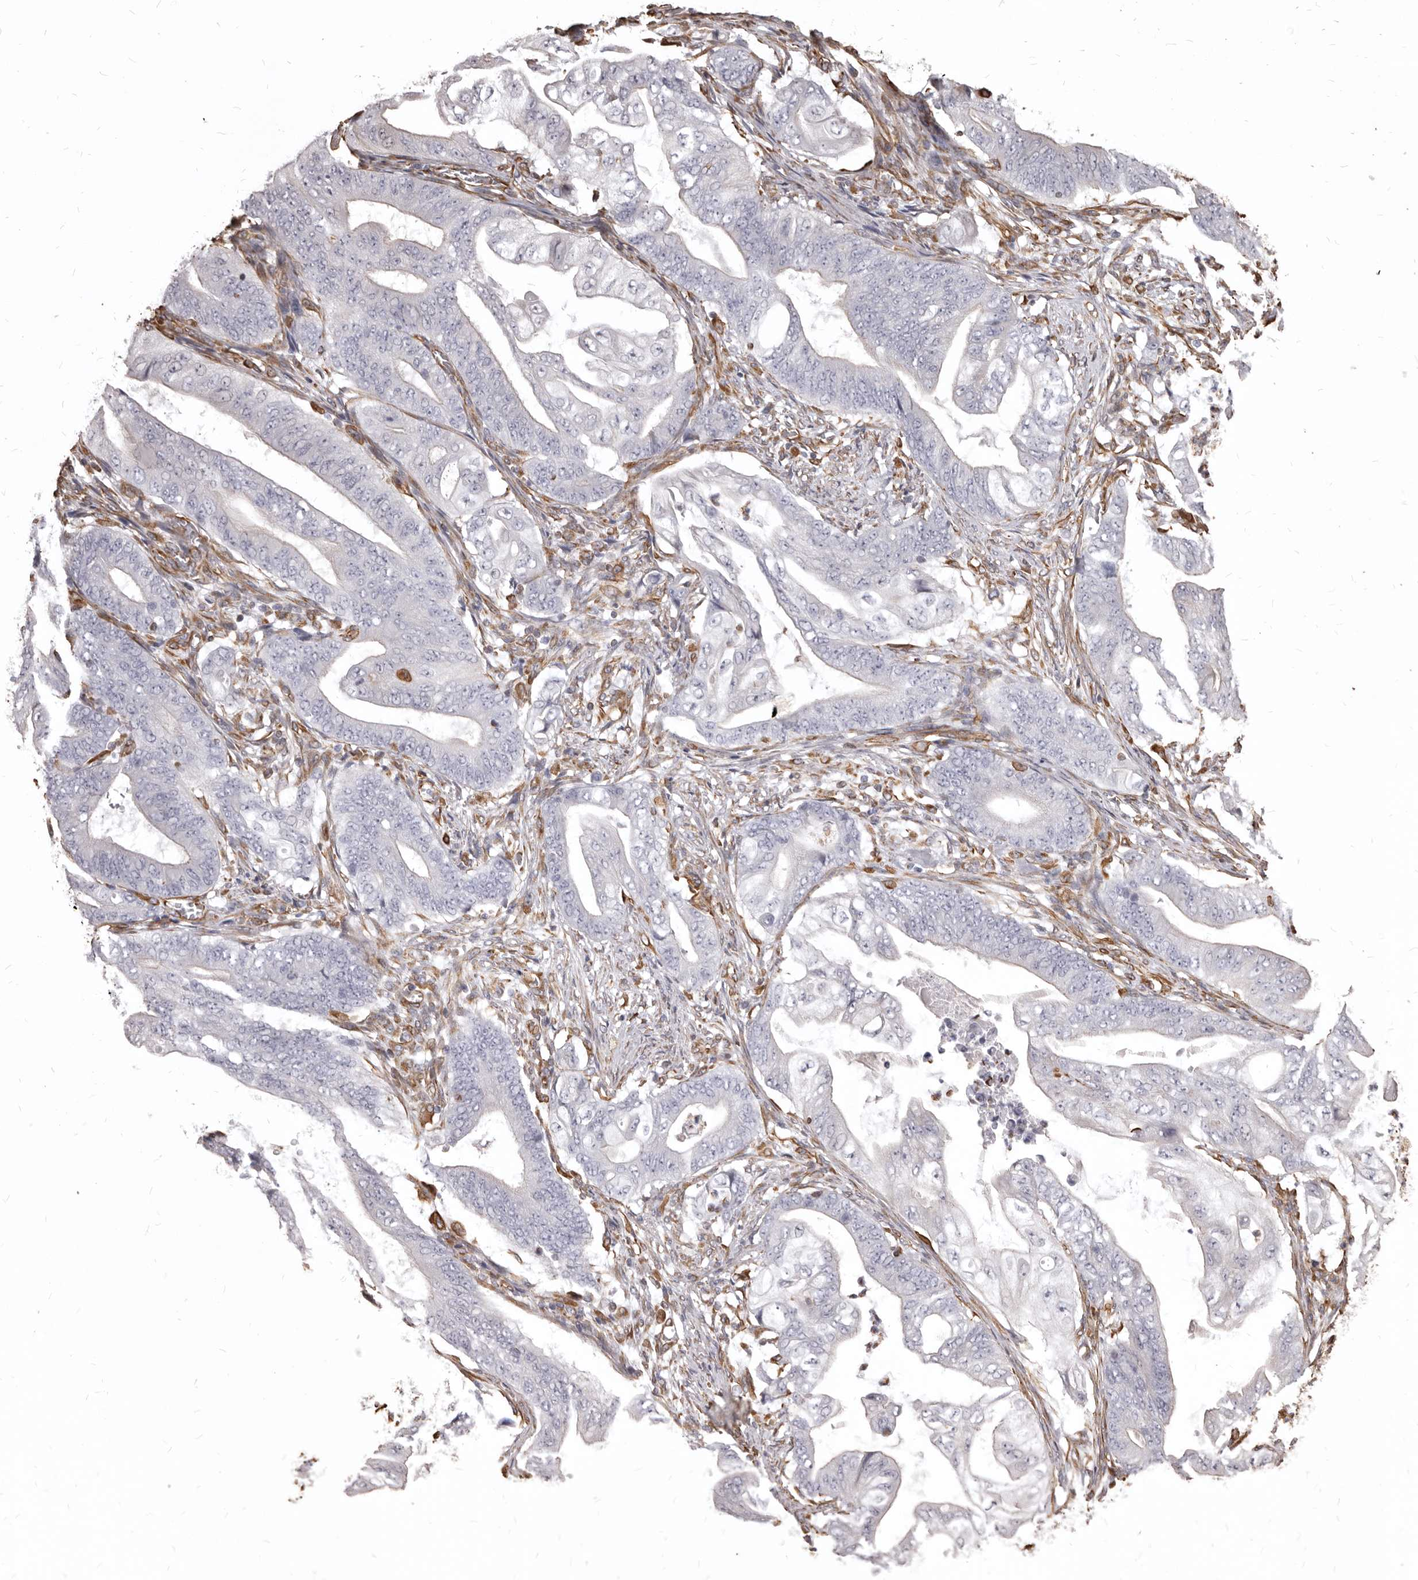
{"staining": {"intensity": "negative", "quantity": "none", "location": "none"}, "tissue": "stomach cancer", "cell_type": "Tumor cells", "image_type": "cancer", "snomed": [{"axis": "morphology", "description": "Adenocarcinoma, NOS"}, {"axis": "topography", "description": "Stomach"}], "caption": "Tumor cells are negative for protein expression in human stomach cancer. Brightfield microscopy of IHC stained with DAB (3,3'-diaminobenzidine) (brown) and hematoxylin (blue), captured at high magnification.", "gene": "MTURN", "patient": {"sex": "female", "age": 73}}